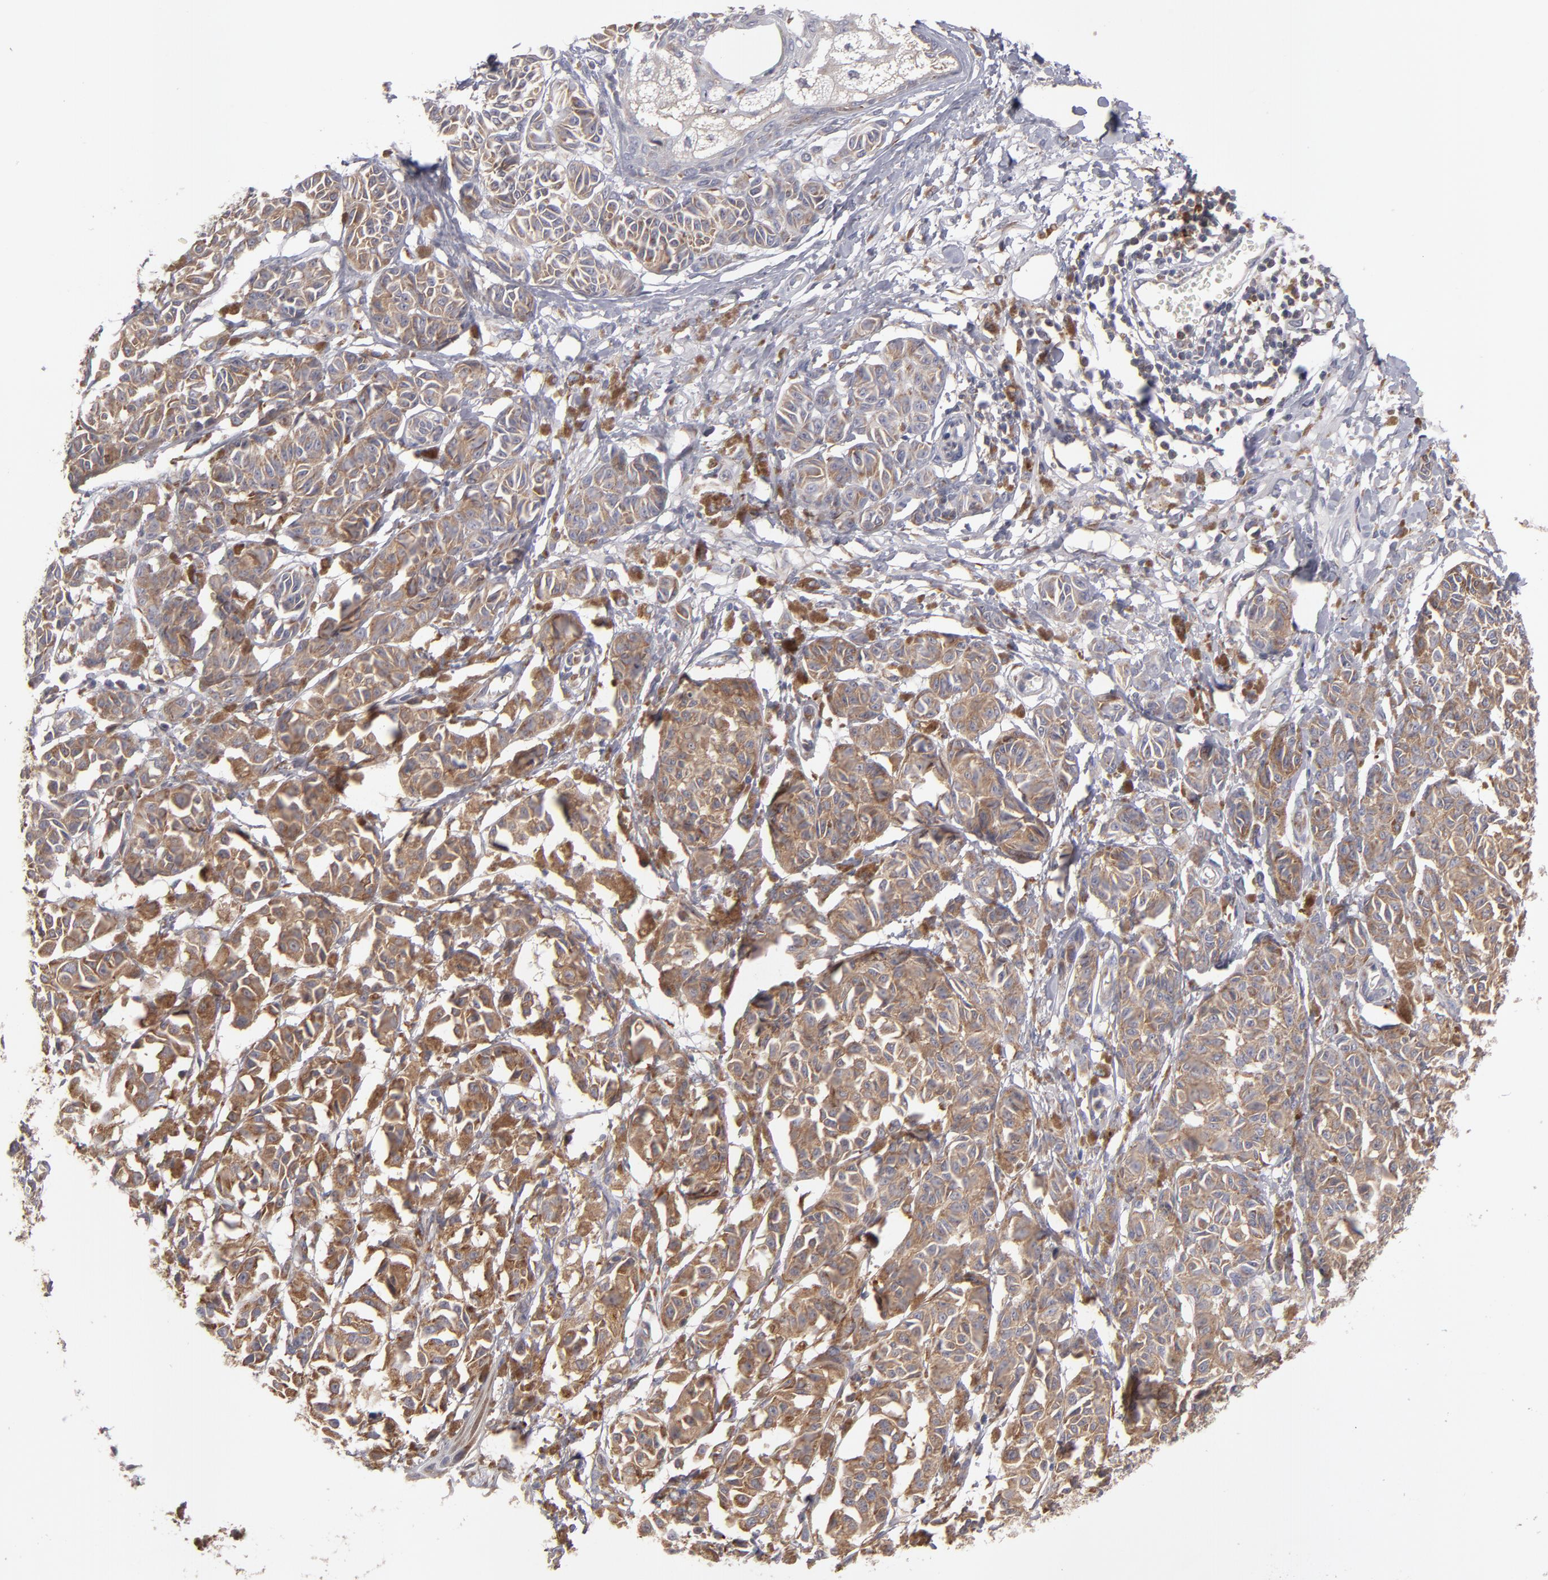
{"staining": {"intensity": "moderate", "quantity": ">75%", "location": "cytoplasmic/membranous"}, "tissue": "melanoma", "cell_type": "Tumor cells", "image_type": "cancer", "snomed": [{"axis": "morphology", "description": "Malignant melanoma, NOS"}, {"axis": "topography", "description": "Skin"}], "caption": "Malignant melanoma tissue shows moderate cytoplasmic/membranous expression in about >75% of tumor cells", "gene": "SND1", "patient": {"sex": "male", "age": 76}}